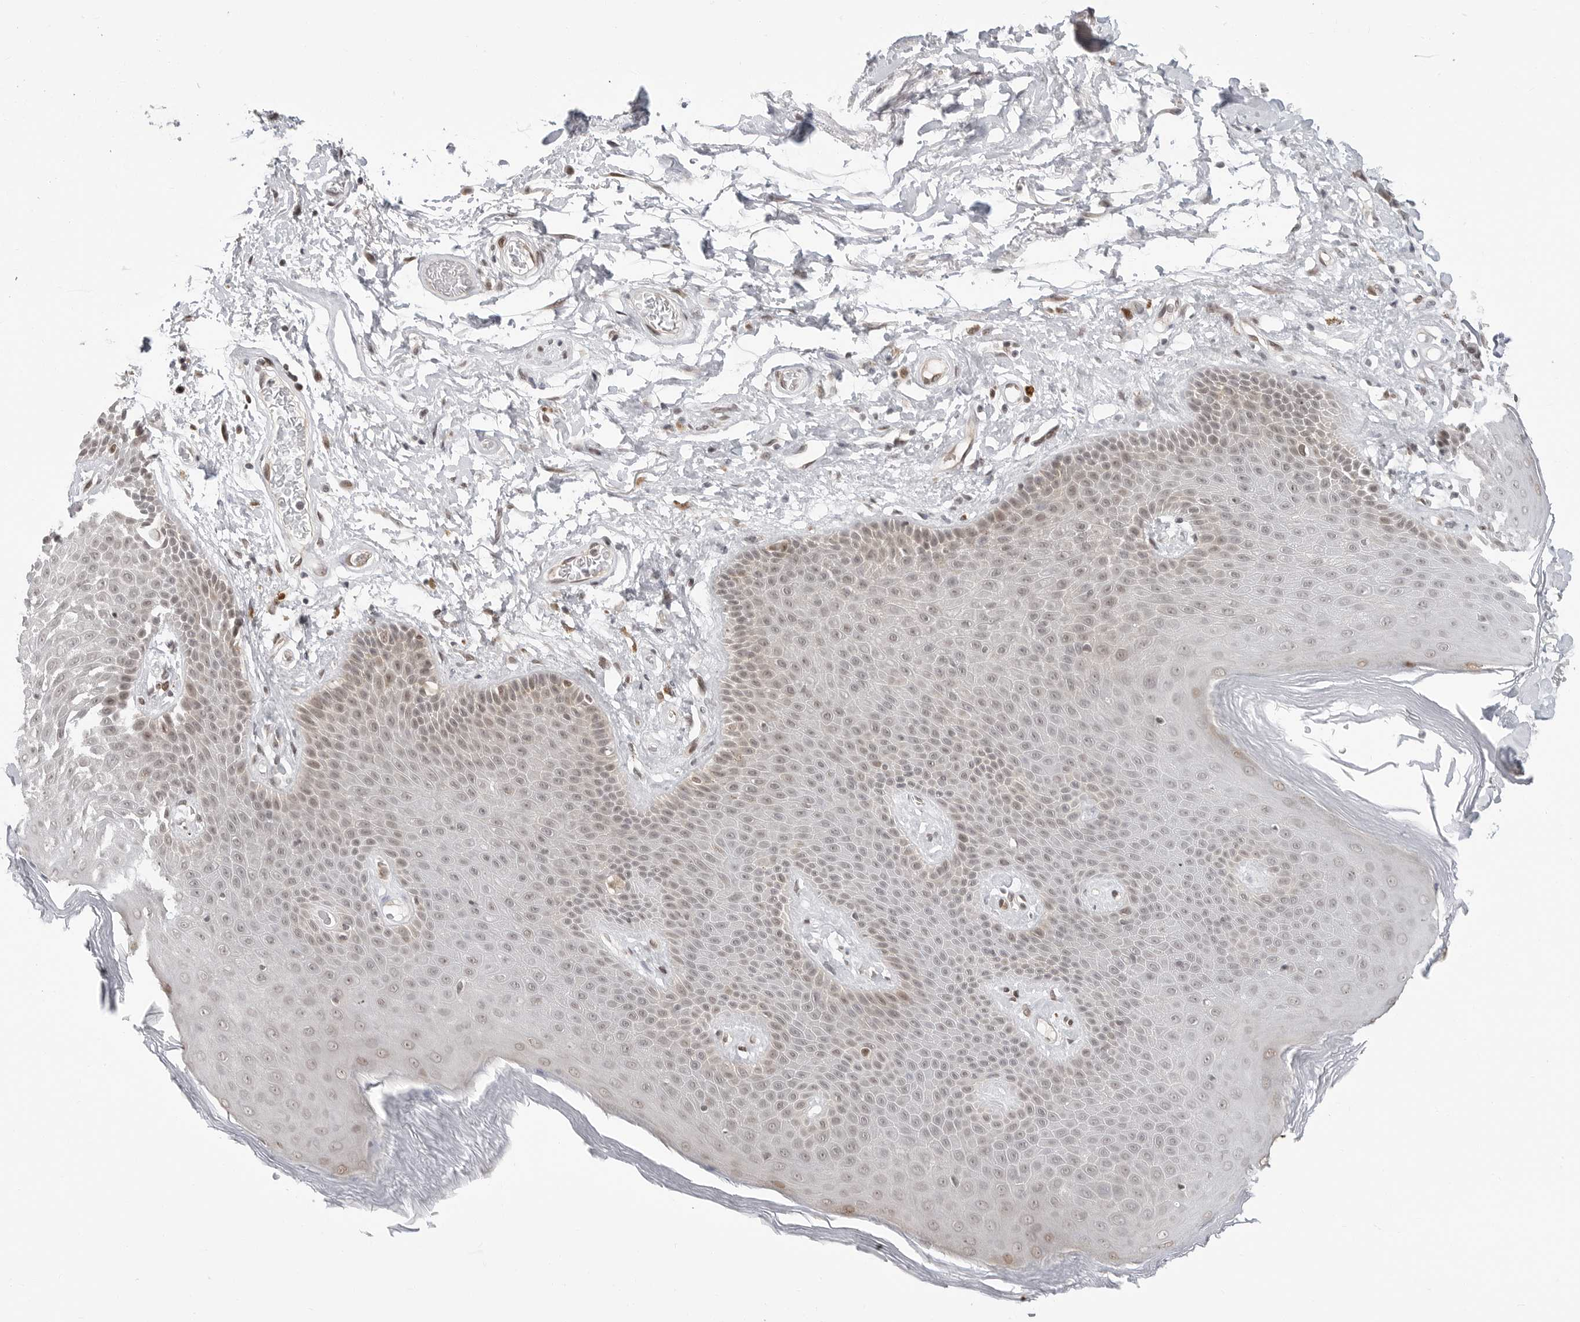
{"staining": {"intensity": "weak", "quantity": "25%-75%", "location": "cytoplasmic/membranous,nuclear"}, "tissue": "skin", "cell_type": "Epidermal cells", "image_type": "normal", "snomed": [{"axis": "morphology", "description": "Normal tissue, NOS"}, {"axis": "topography", "description": "Anal"}], "caption": "Human skin stained for a protein (brown) exhibits weak cytoplasmic/membranous,nuclear positive expression in about 25%-75% of epidermal cells.", "gene": "C8orf33", "patient": {"sex": "male", "age": 74}}